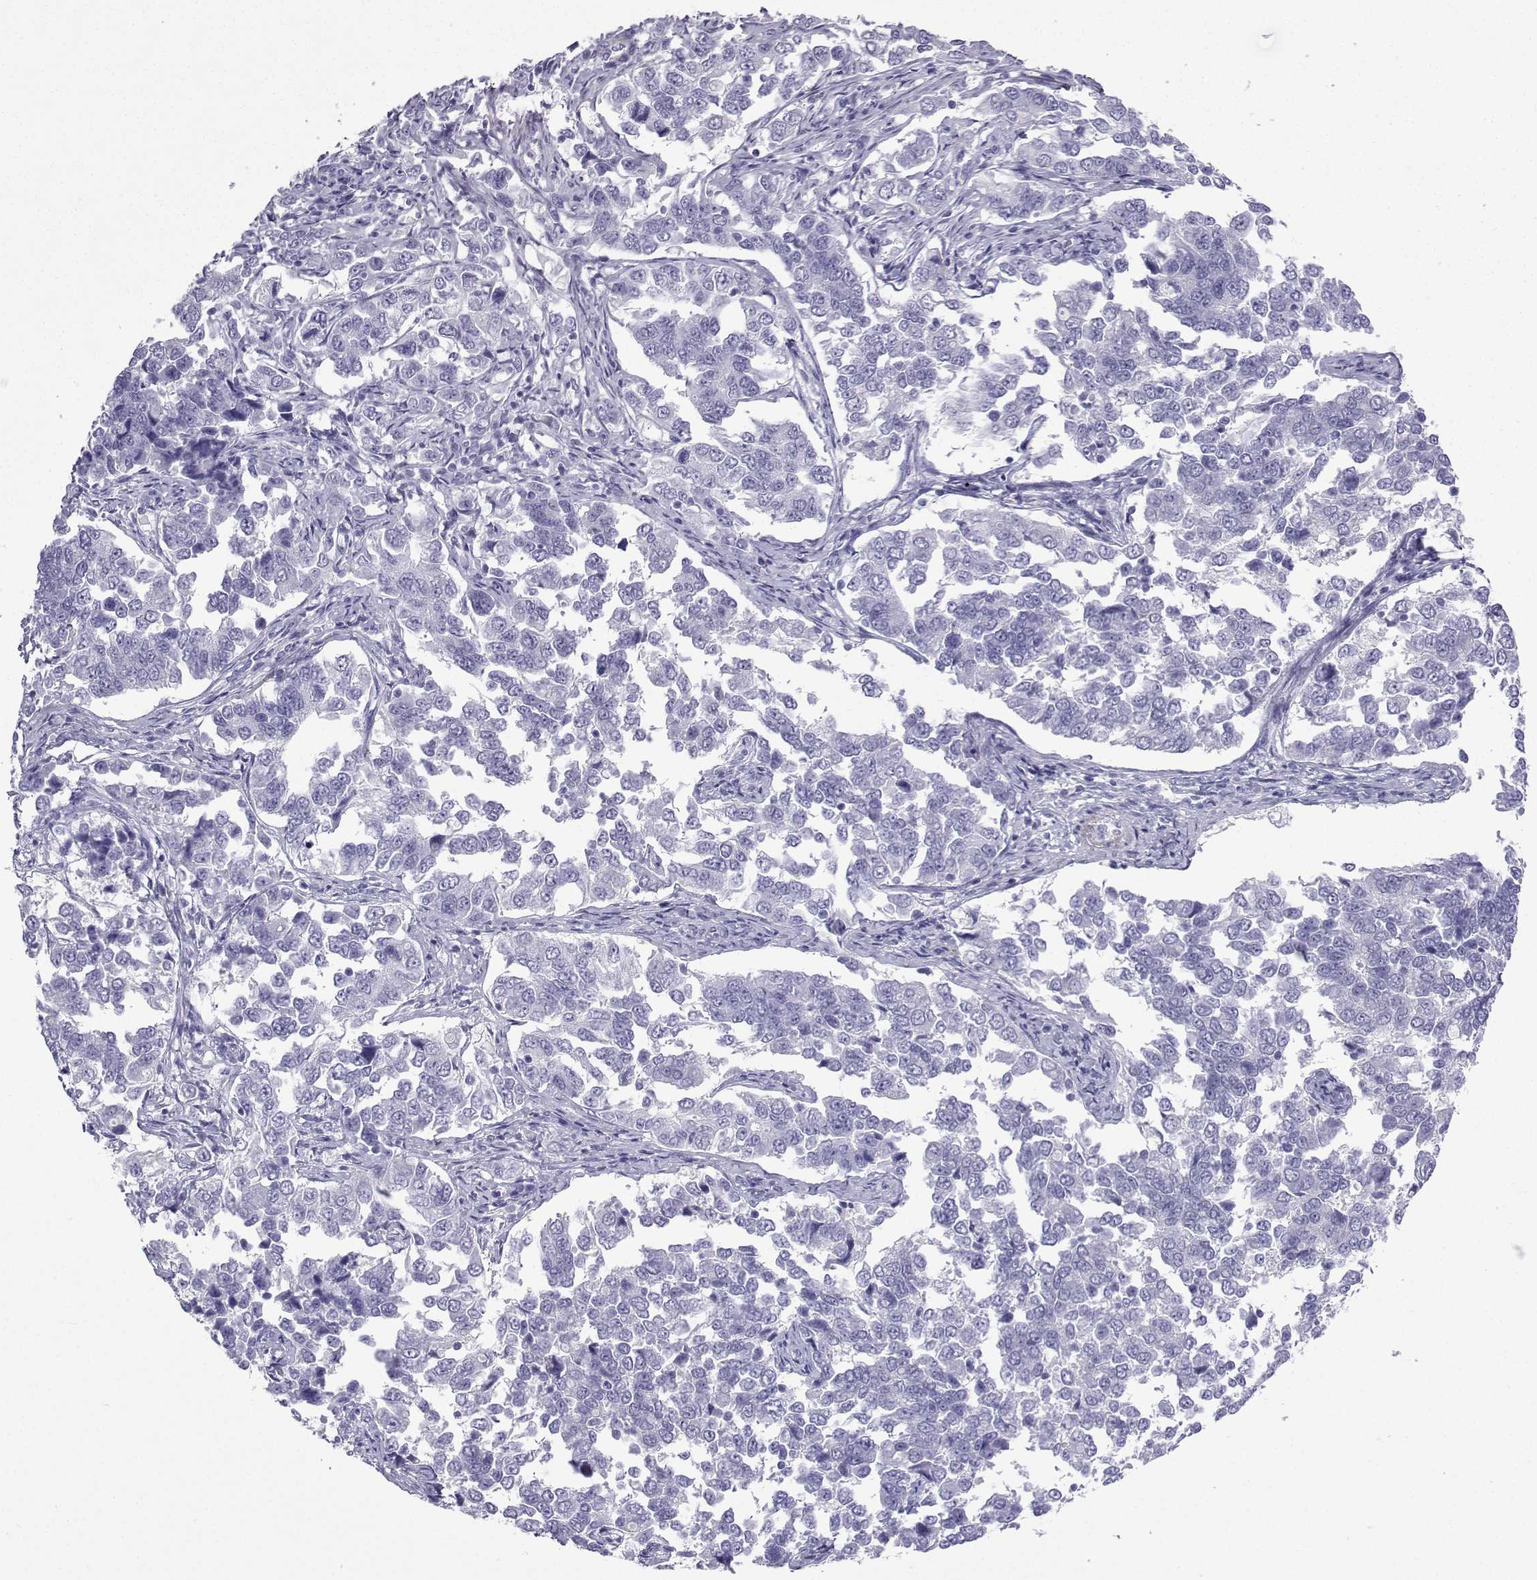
{"staining": {"intensity": "negative", "quantity": "none", "location": "none"}, "tissue": "endometrial cancer", "cell_type": "Tumor cells", "image_type": "cancer", "snomed": [{"axis": "morphology", "description": "Adenocarcinoma, NOS"}, {"axis": "topography", "description": "Endometrium"}], "caption": "The image shows no staining of tumor cells in endometrial adenocarcinoma.", "gene": "KCNF1", "patient": {"sex": "female", "age": 43}}